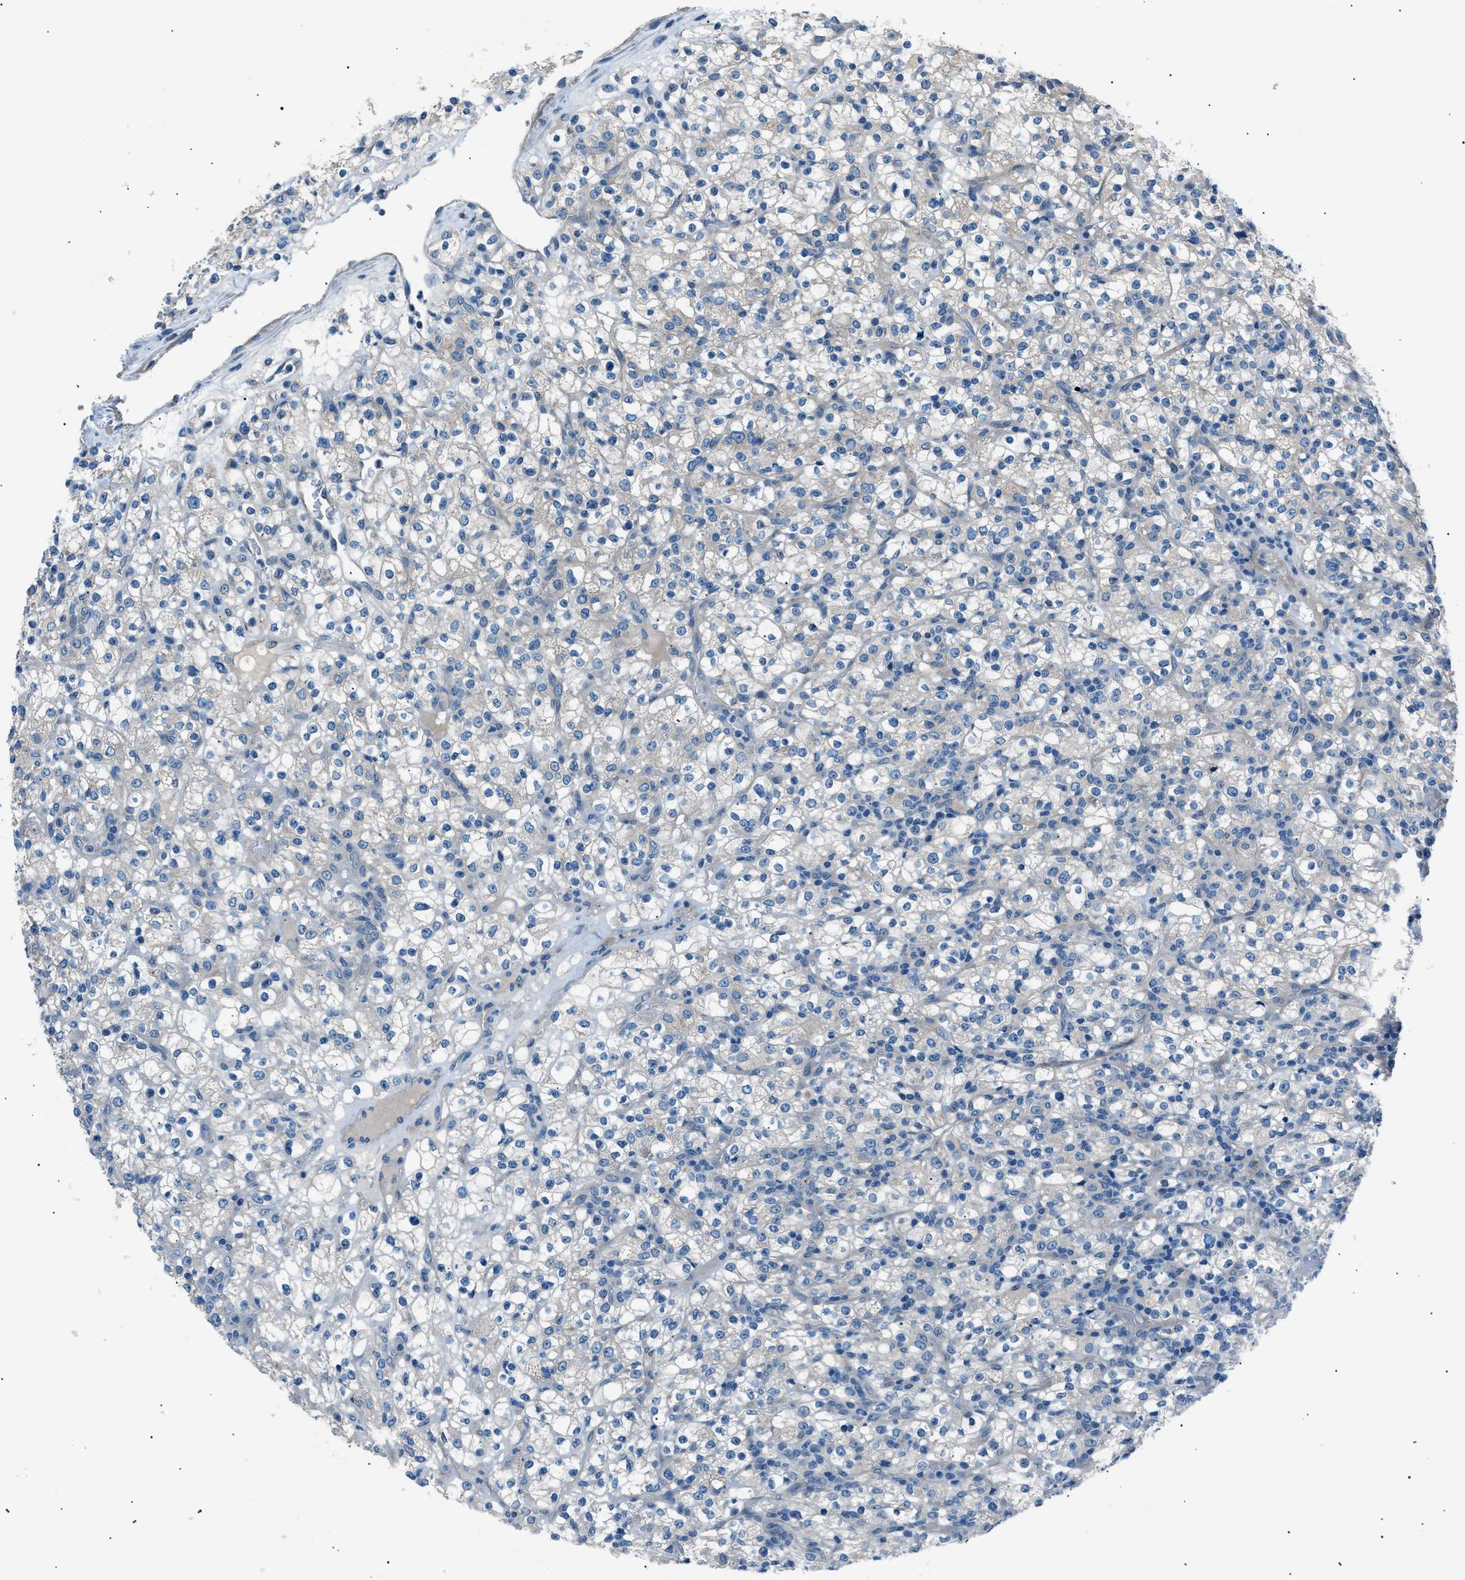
{"staining": {"intensity": "negative", "quantity": "none", "location": "none"}, "tissue": "renal cancer", "cell_type": "Tumor cells", "image_type": "cancer", "snomed": [{"axis": "morphology", "description": "Normal tissue, NOS"}, {"axis": "morphology", "description": "Adenocarcinoma, NOS"}, {"axis": "topography", "description": "Kidney"}], "caption": "Immunohistochemistry (IHC) image of human adenocarcinoma (renal) stained for a protein (brown), which demonstrates no staining in tumor cells.", "gene": "LRRC37B", "patient": {"sex": "female", "age": 72}}